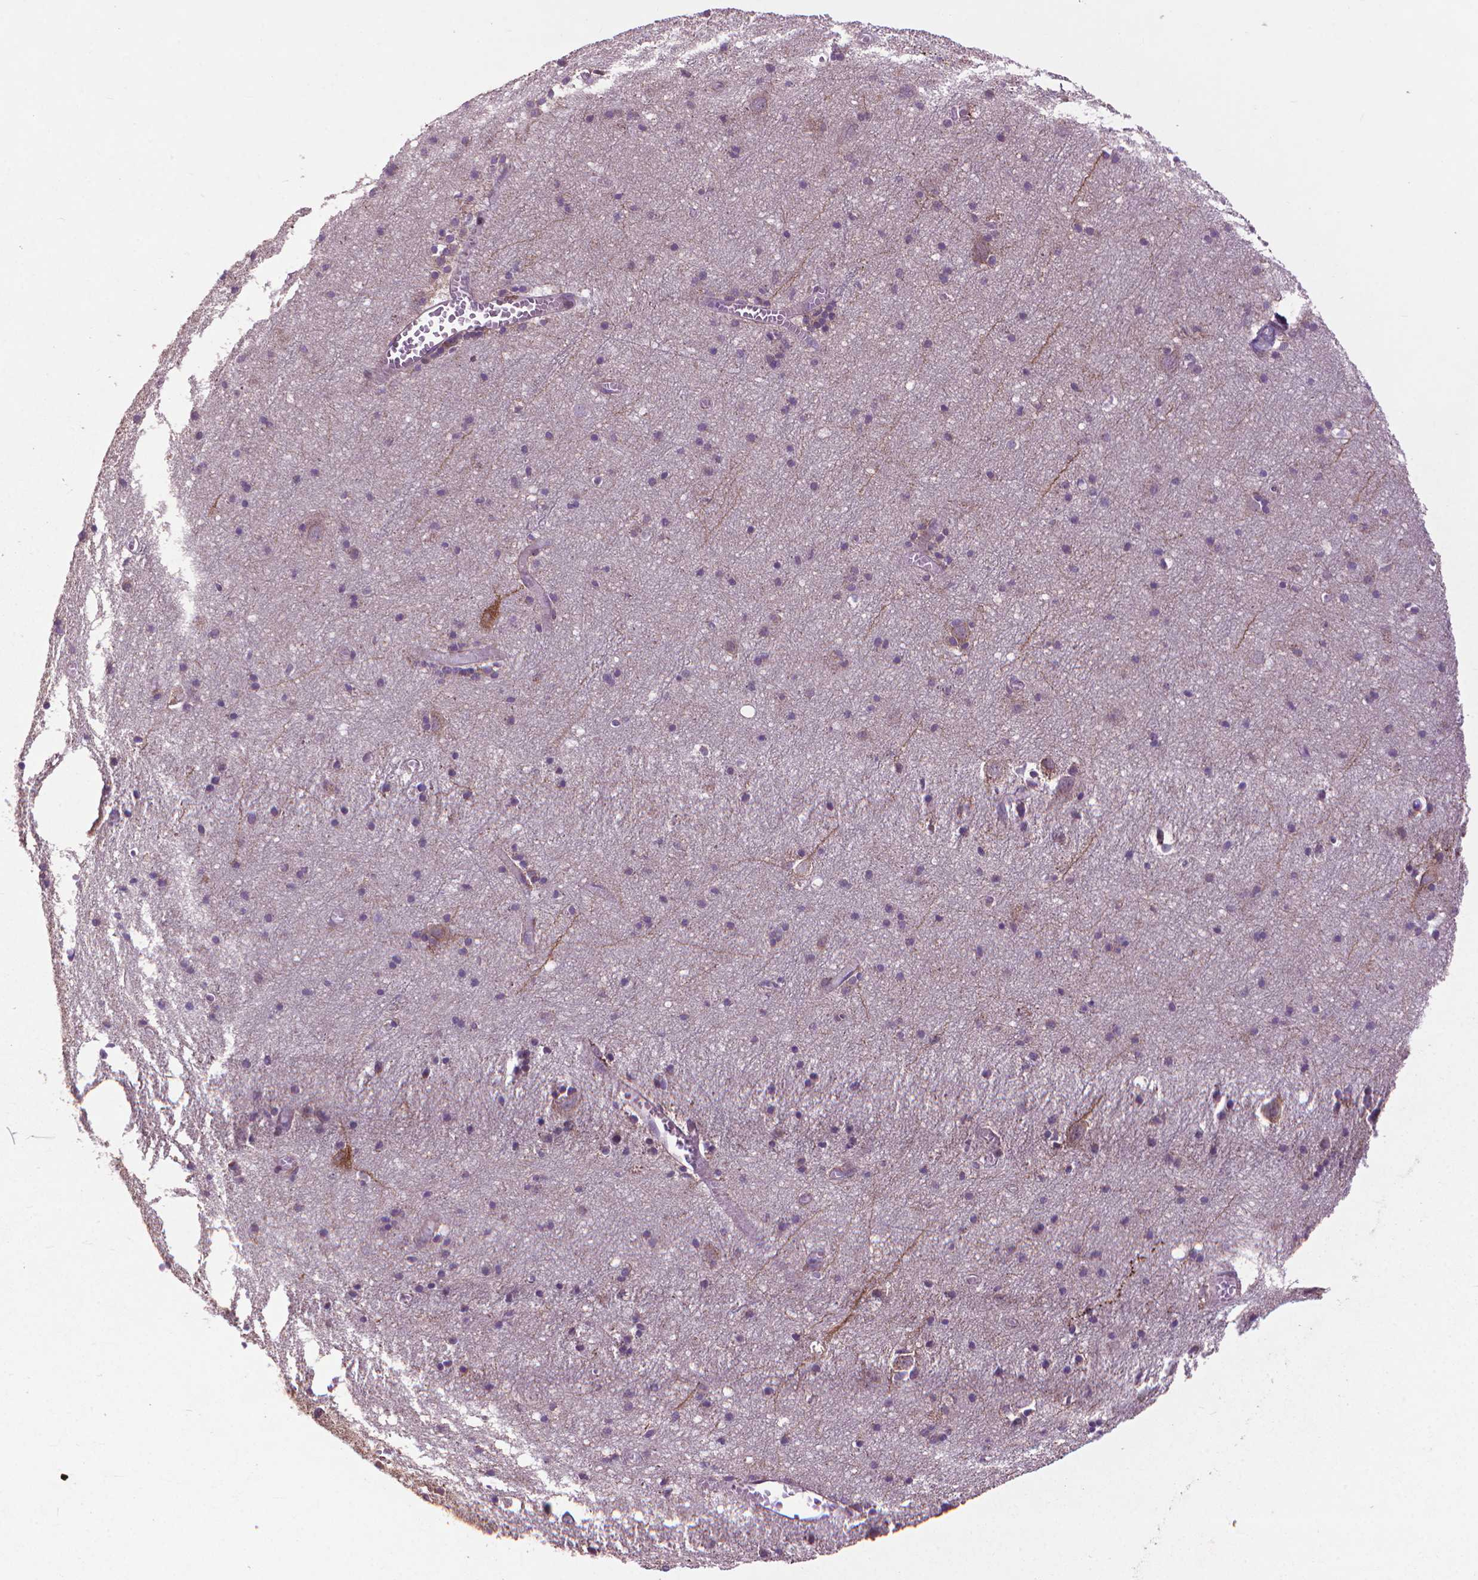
{"staining": {"intensity": "weak", "quantity": "25%-75%", "location": "cytoplasmic/membranous"}, "tissue": "cerebral cortex", "cell_type": "Endothelial cells", "image_type": "normal", "snomed": [{"axis": "morphology", "description": "Normal tissue, NOS"}, {"axis": "topography", "description": "Cerebral cortex"}], "caption": "A brown stain highlights weak cytoplasmic/membranous positivity of a protein in endothelial cells of unremarkable cerebral cortex. The staining is performed using DAB brown chromogen to label protein expression. The nuclei are counter-stained blue using hematoxylin.", "gene": "MYH14", "patient": {"sex": "male", "age": 70}}